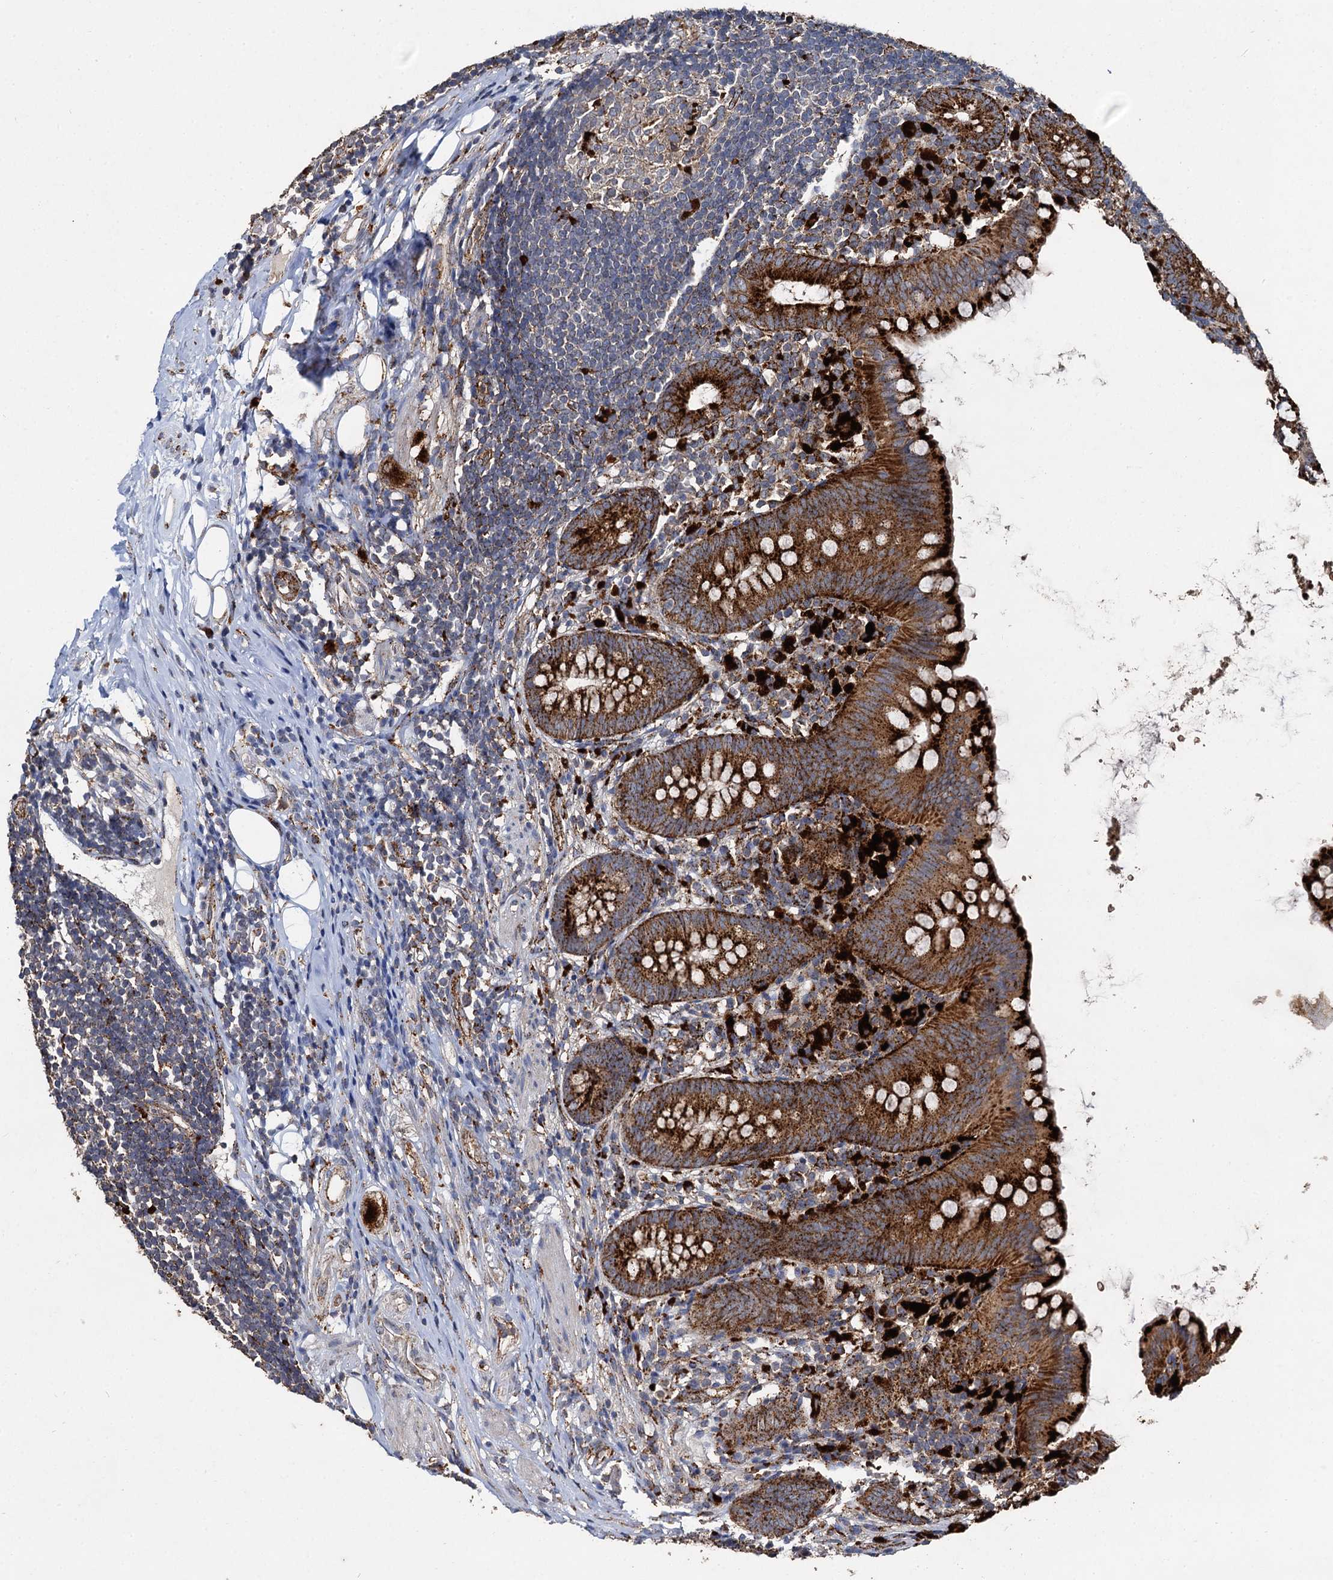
{"staining": {"intensity": "strong", "quantity": ">75%", "location": "cytoplasmic/membranous"}, "tissue": "appendix", "cell_type": "Glandular cells", "image_type": "normal", "snomed": [{"axis": "morphology", "description": "Normal tissue, NOS"}, {"axis": "topography", "description": "Appendix"}], "caption": "Immunohistochemistry photomicrograph of benign human appendix stained for a protein (brown), which reveals high levels of strong cytoplasmic/membranous positivity in approximately >75% of glandular cells.", "gene": "GBA1", "patient": {"sex": "female", "age": 62}}